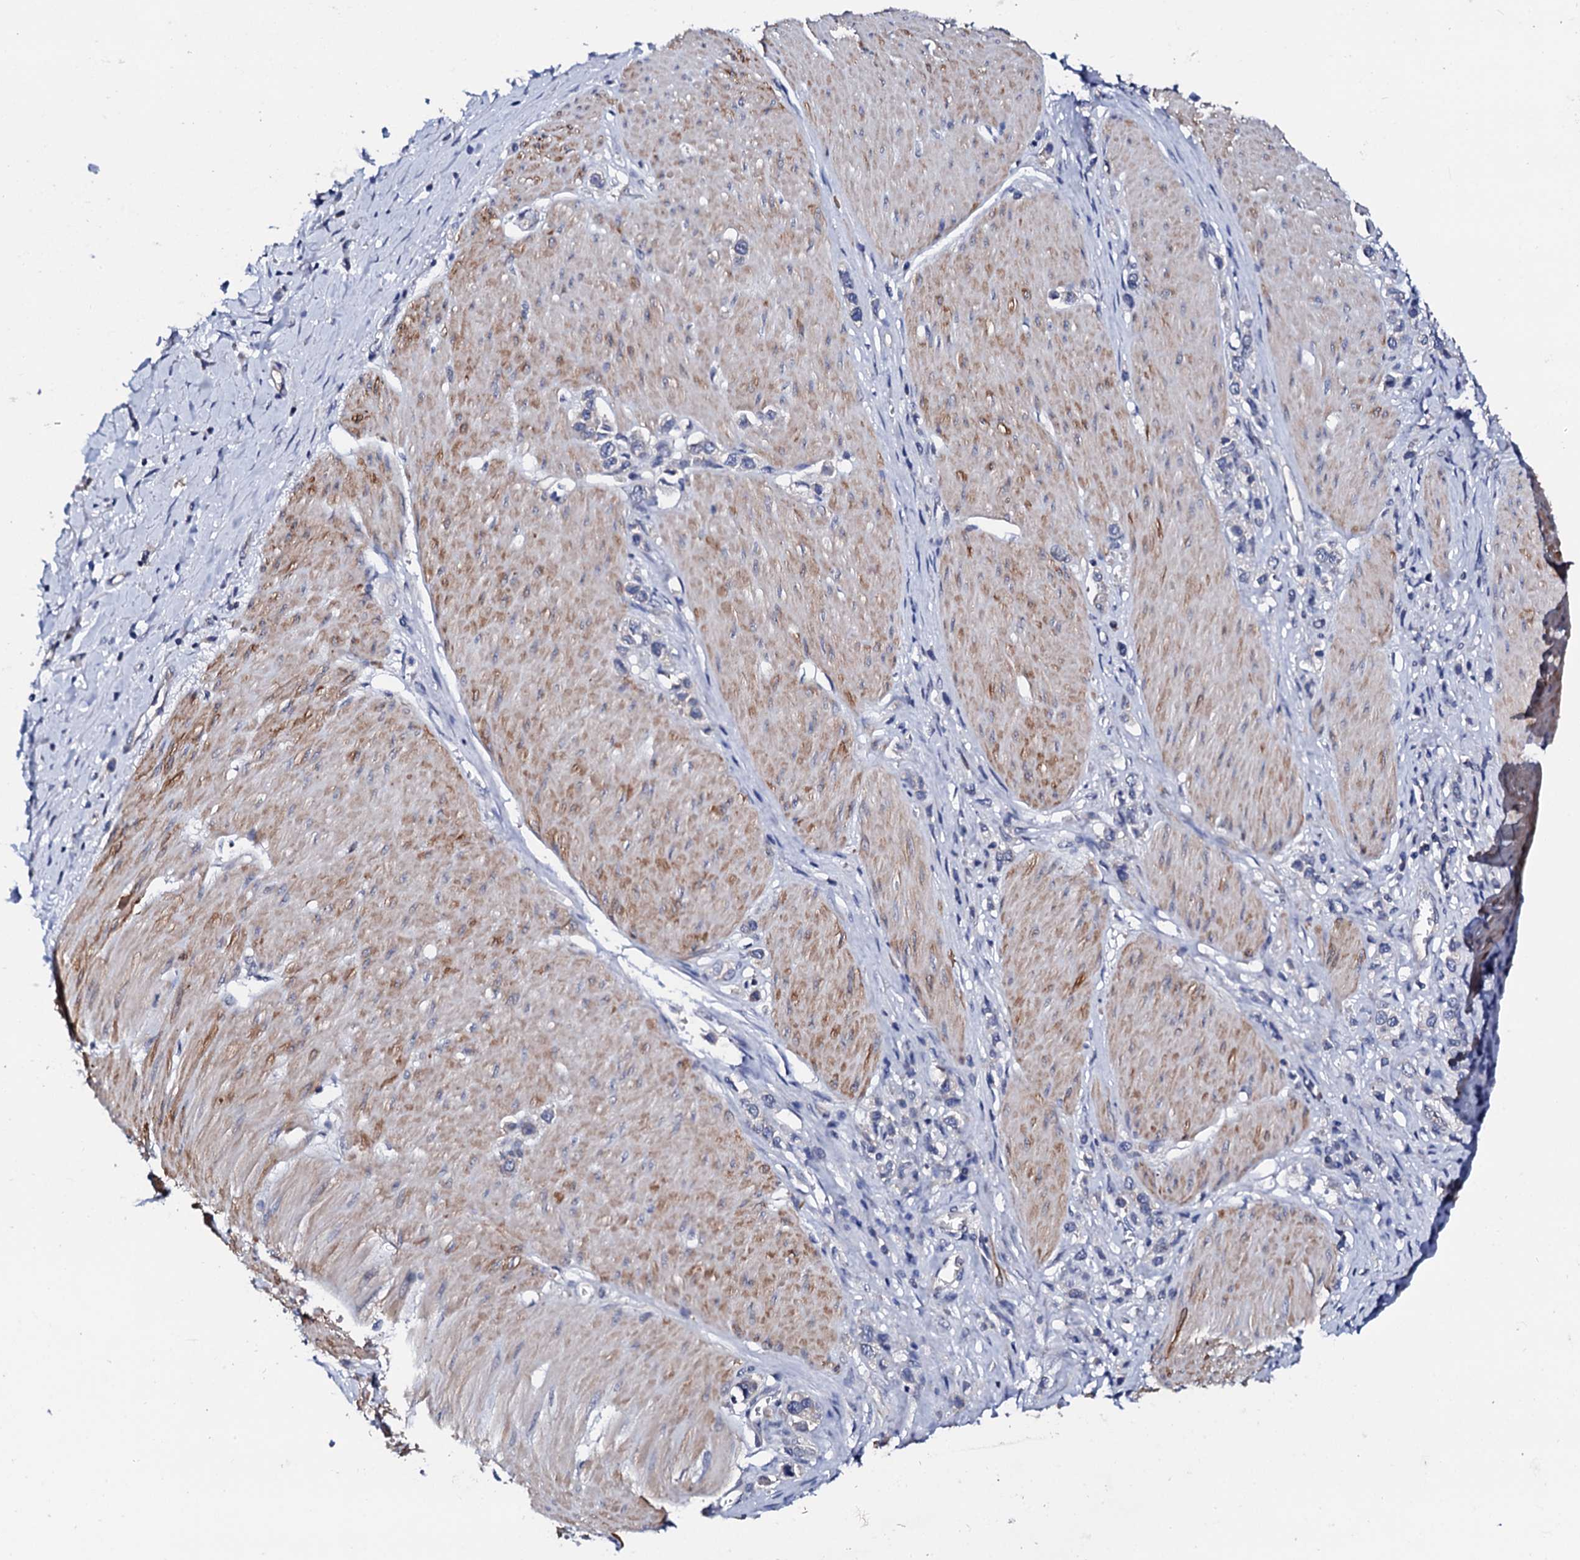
{"staining": {"intensity": "negative", "quantity": "none", "location": "none"}, "tissue": "stomach cancer", "cell_type": "Tumor cells", "image_type": "cancer", "snomed": [{"axis": "morphology", "description": "Normal tissue, NOS"}, {"axis": "morphology", "description": "Adenocarcinoma, NOS"}, {"axis": "topography", "description": "Stomach, upper"}, {"axis": "topography", "description": "Stomach"}], "caption": "Photomicrograph shows no protein expression in tumor cells of stomach cancer tissue. (DAB (3,3'-diaminobenzidine) immunohistochemistry (IHC) with hematoxylin counter stain).", "gene": "NUP58", "patient": {"sex": "female", "age": 65}}